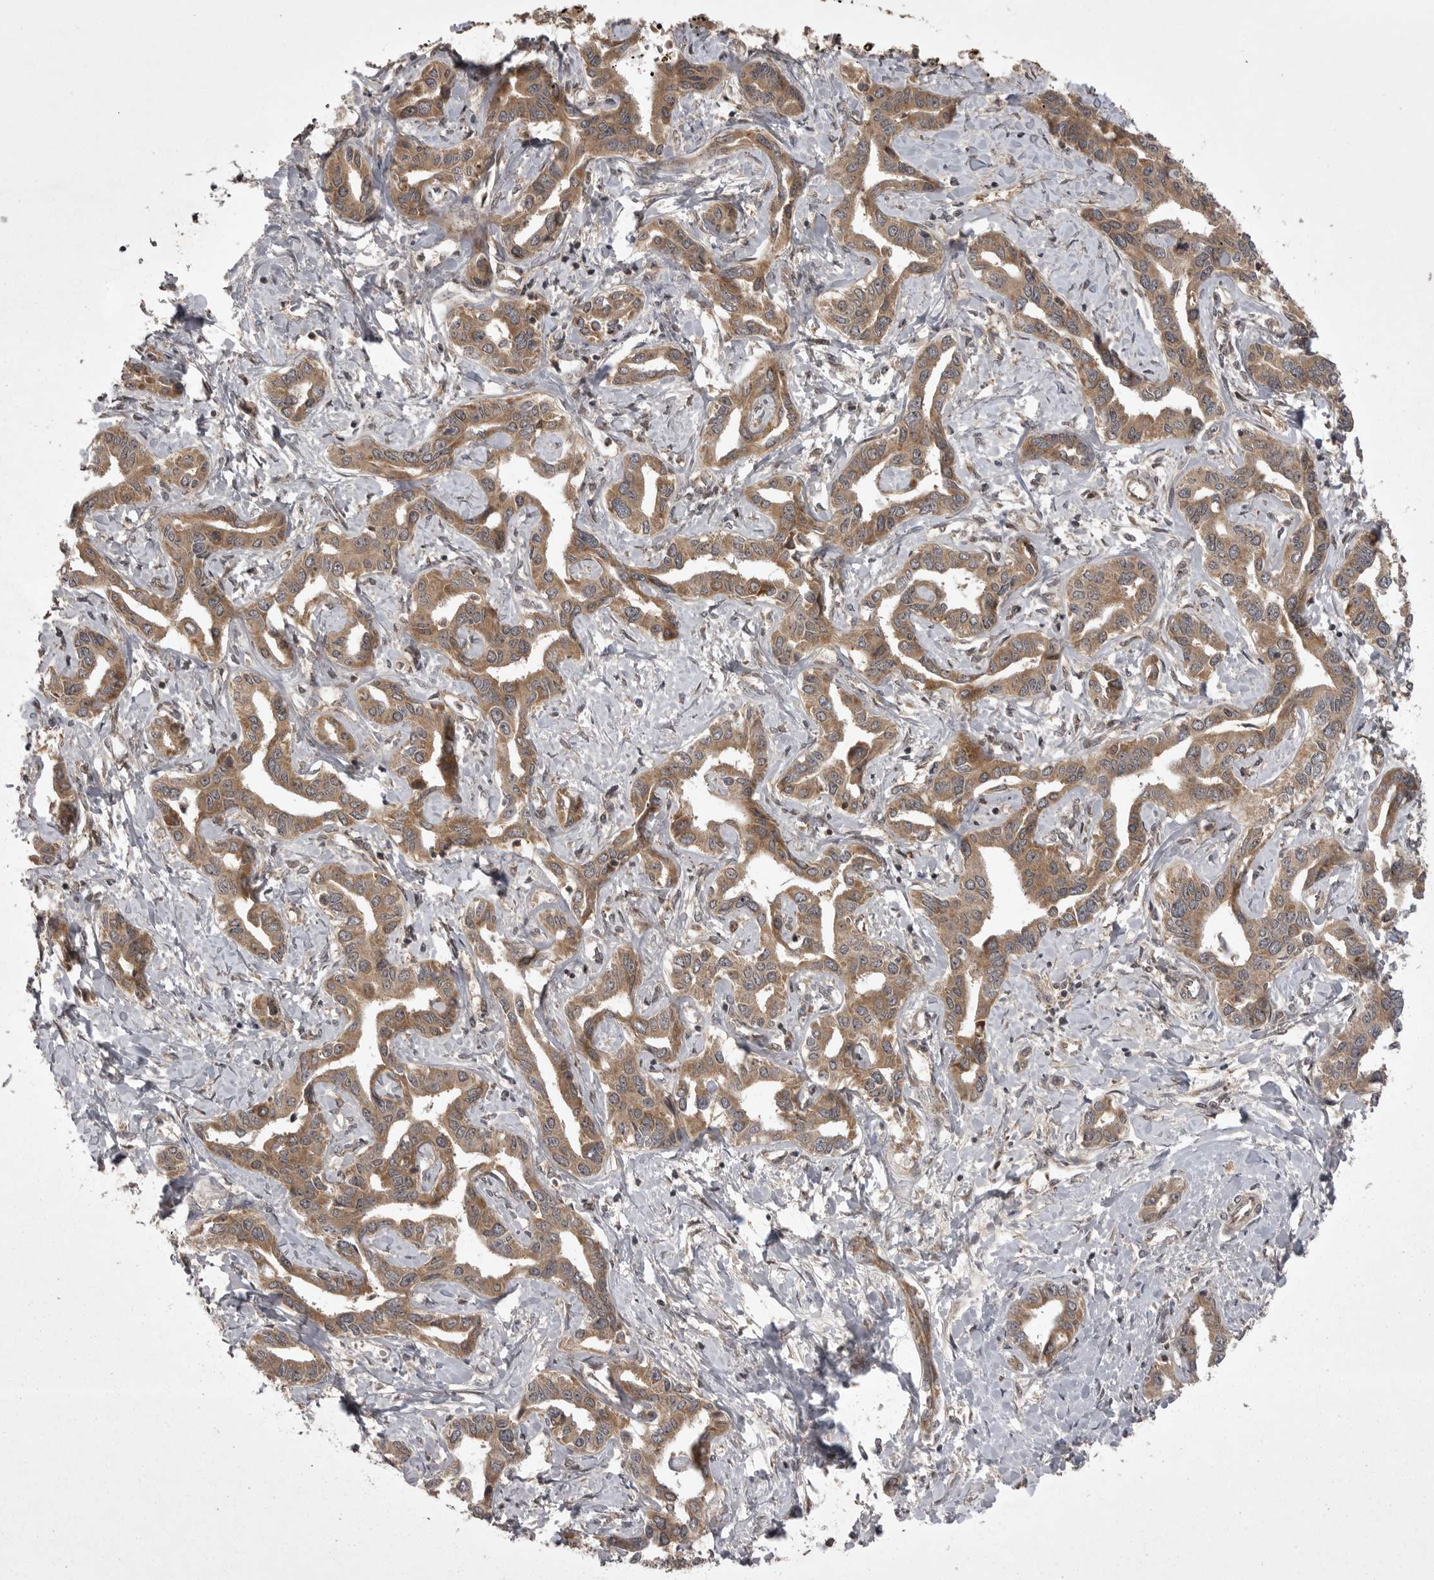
{"staining": {"intensity": "moderate", "quantity": ">75%", "location": "cytoplasmic/membranous"}, "tissue": "liver cancer", "cell_type": "Tumor cells", "image_type": "cancer", "snomed": [{"axis": "morphology", "description": "Cholangiocarcinoma"}, {"axis": "topography", "description": "Liver"}], "caption": "Liver cancer tissue exhibits moderate cytoplasmic/membranous positivity in about >75% of tumor cells, visualized by immunohistochemistry.", "gene": "STK24", "patient": {"sex": "male", "age": 59}}